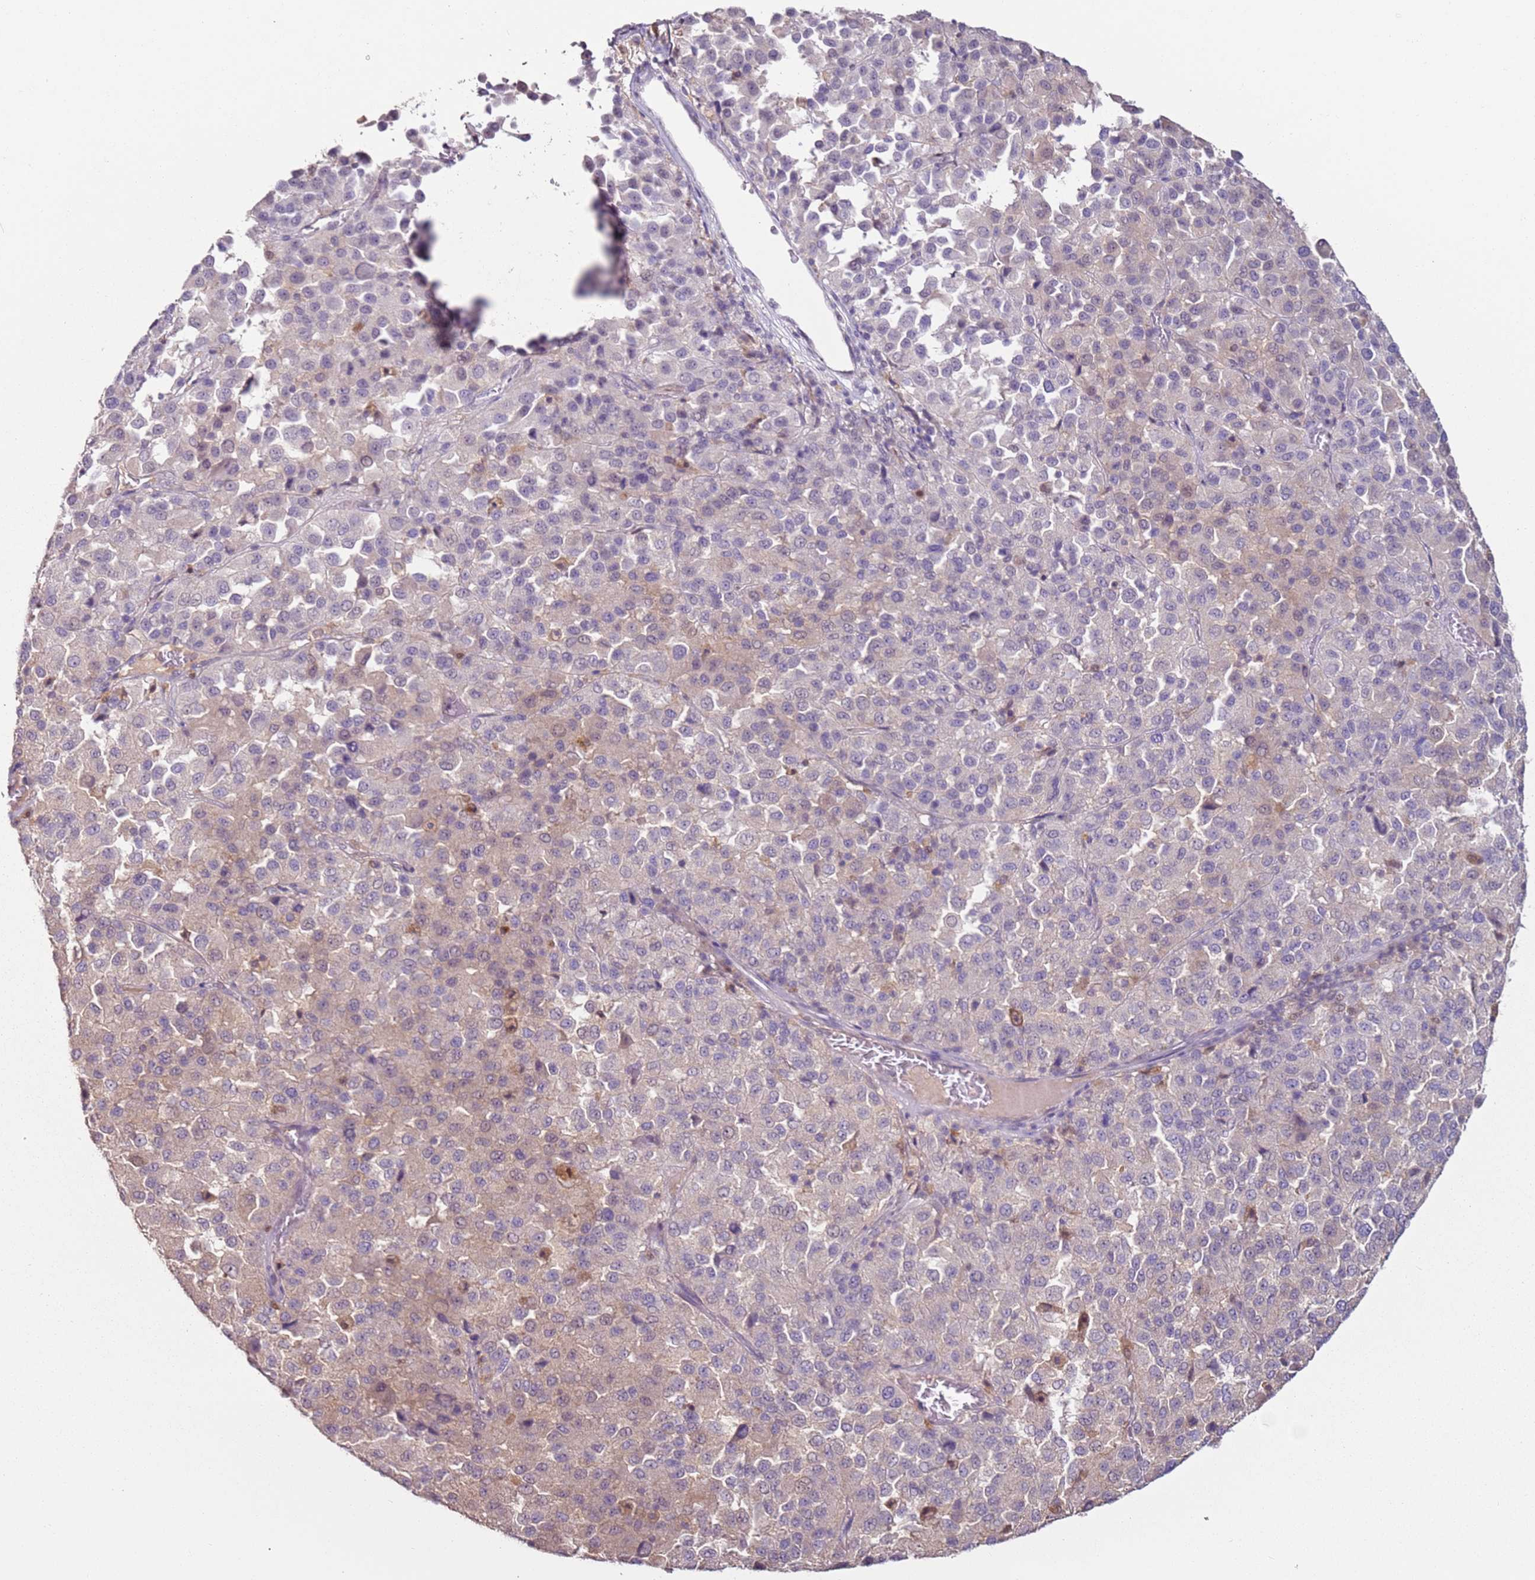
{"staining": {"intensity": "weak", "quantity": "<25%", "location": "cytoplasmic/membranous"}, "tissue": "melanoma", "cell_type": "Tumor cells", "image_type": "cancer", "snomed": [{"axis": "morphology", "description": "Malignant melanoma, Metastatic site"}, {"axis": "topography", "description": "Lung"}], "caption": "Tumor cells are negative for protein expression in human malignant melanoma (metastatic site).", "gene": "MDH1", "patient": {"sex": "male", "age": 64}}